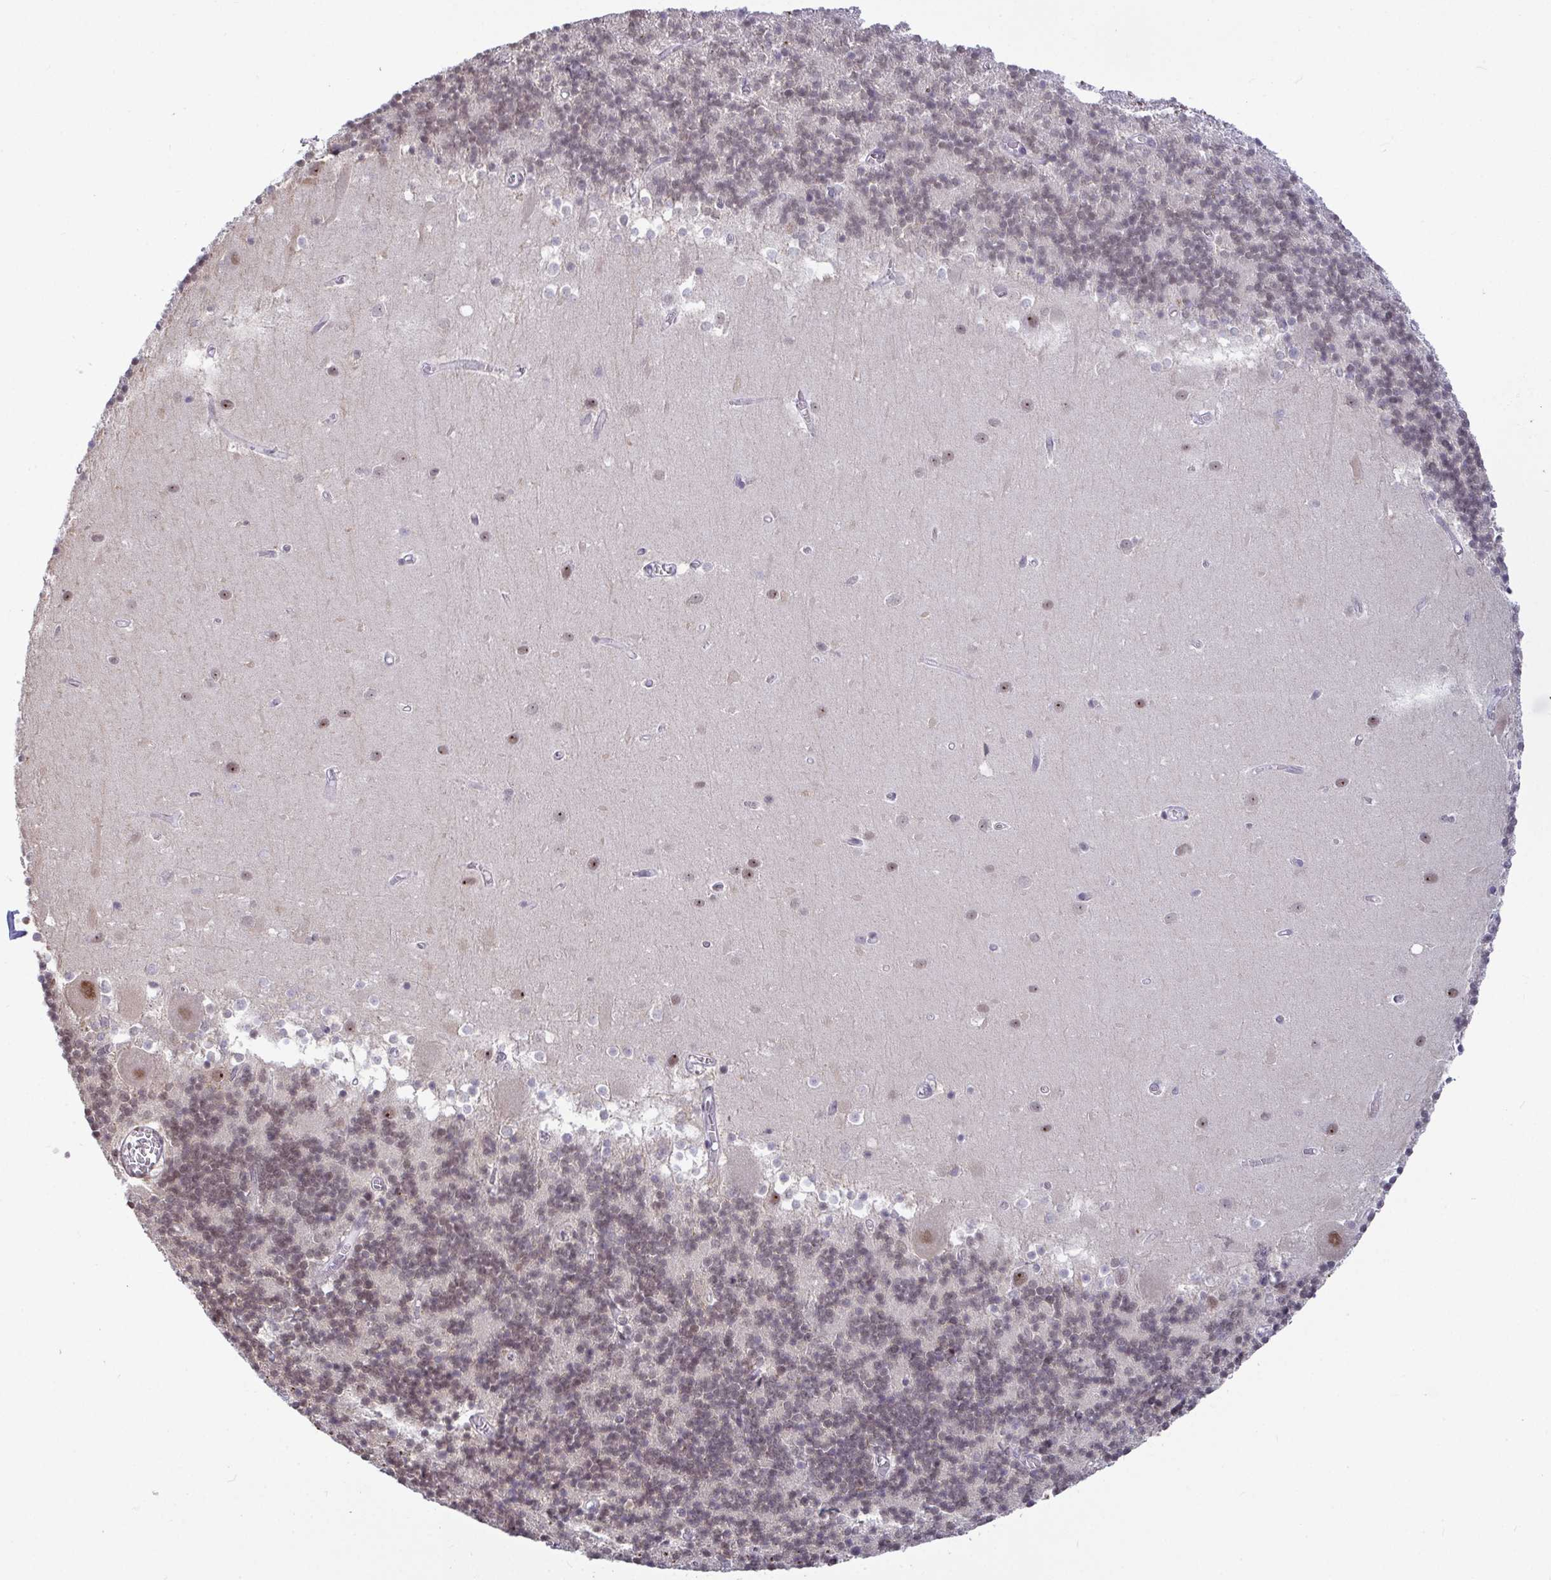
{"staining": {"intensity": "weak", "quantity": "25%-75%", "location": "nuclear"}, "tissue": "cerebellum", "cell_type": "Cells in granular layer", "image_type": "normal", "snomed": [{"axis": "morphology", "description": "Normal tissue, NOS"}, {"axis": "topography", "description": "Cerebellum"}], "caption": "High-magnification brightfield microscopy of normal cerebellum stained with DAB (3,3'-diaminobenzidine) (brown) and counterstained with hematoxylin (blue). cells in granular layer exhibit weak nuclear expression is present in about25%-75% of cells.", "gene": "SUPT16H", "patient": {"sex": "male", "age": 54}}